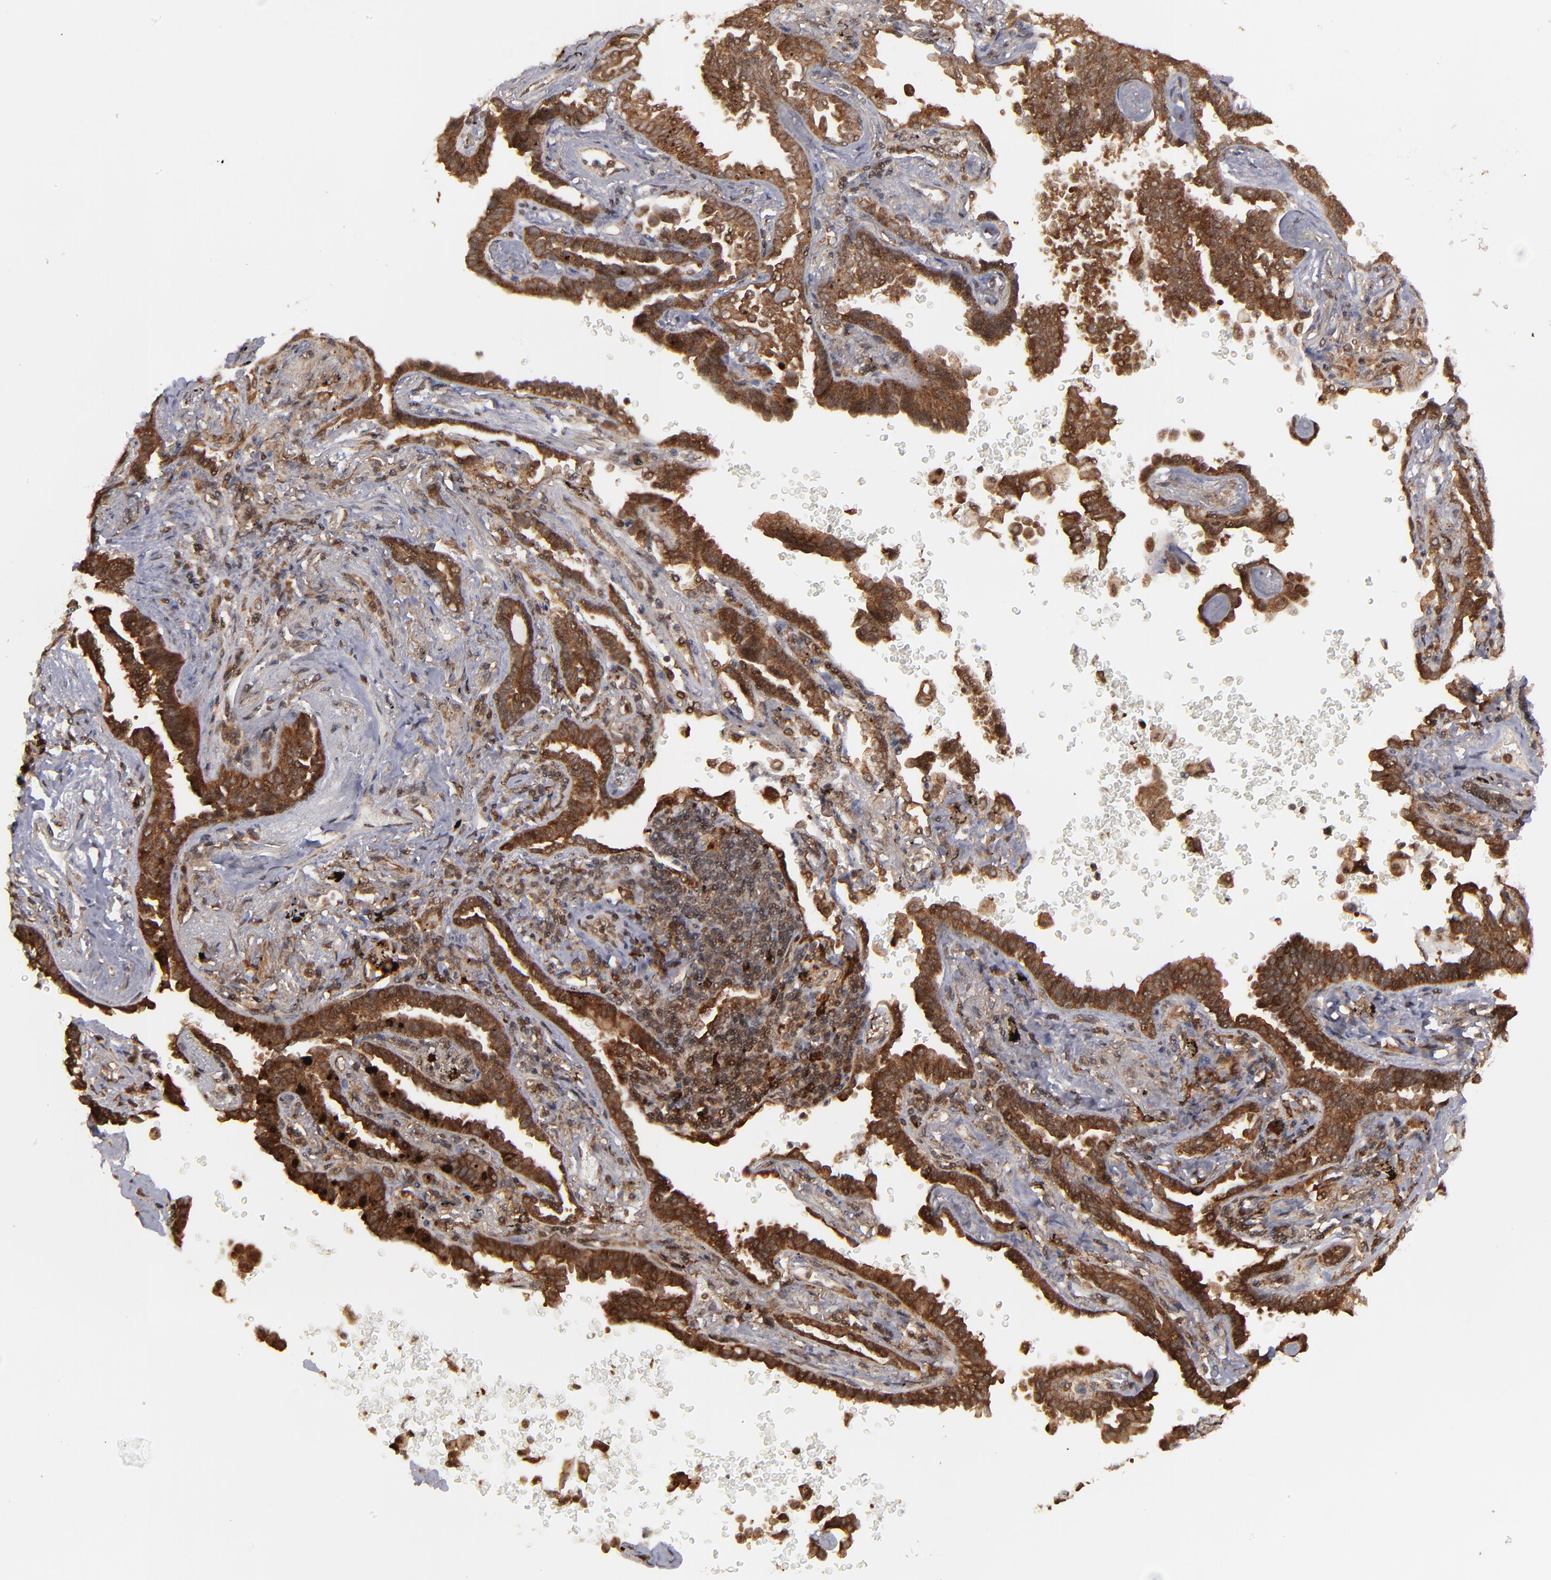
{"staining": {"intensity": "strong", "quantity": ">75%", "location": "cytoplasmic/membranous,nuclear"}, "tissue": "lung cancer", "cell_type": "Tumor cells", "image_type": "cancer", "snomed": [{"axis": "morphology", "description": "Adenocarcinoma, NOS"}, {"axis": "topography", "description": "Lung"}], "caption": "Immunohistochemical staining of lung cancer shows high levels of strong cytoplasmic/membranous and nuclear protein expression in about >75% of tumor cells.", "gene": "RGS6", "patient": {"sex": "female", "age": 64}}